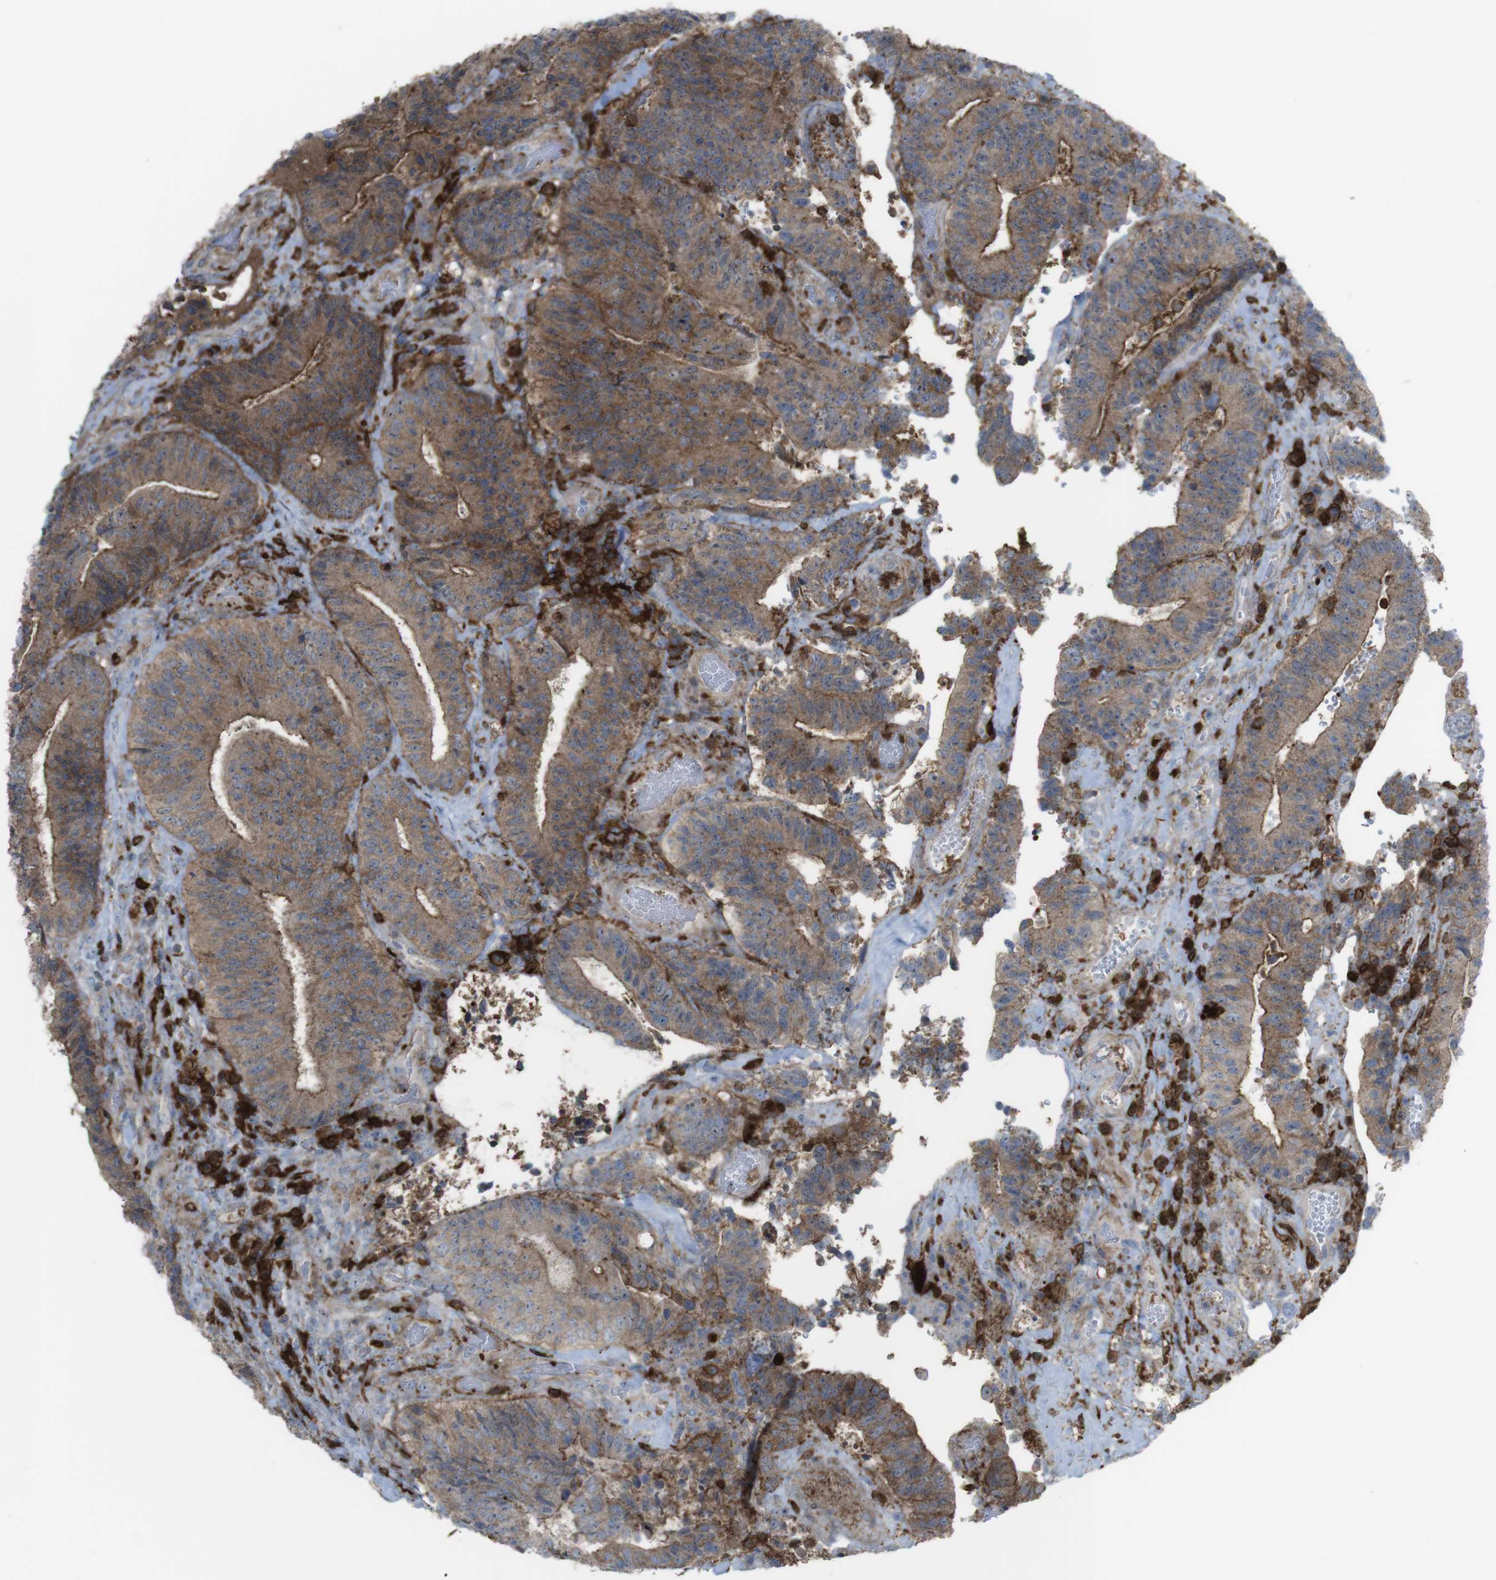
{"staining": {"intensity": "moderate", "quantity": ">75%", "location": "cytoplasmic/membranous"}, "tissue": "colorectal cancer", "cell_type": "Tumor cells", "image_type": "cancer", "snomed": [{"axis": "morphology", "description": "Adenocarcinoma, NOS"}, {"axis": "topography", "description": "Rectum"}], "caption": "IHC (DAB (3,3'-diaminobenzidine)) staining of human colorectal cancer (adenocarcinoma) shows moderate cytoplasmic/membranous protein positivity in about >75% of tumor cells. The staining is performed using DAB (3,3'-diaminobenzidine) brown chromogen to label protein expression. The nuclei are counter-stained blue using hematoxylin.", "gene": "PRKCD", "patient": {"sex": "male", "age": 72}}